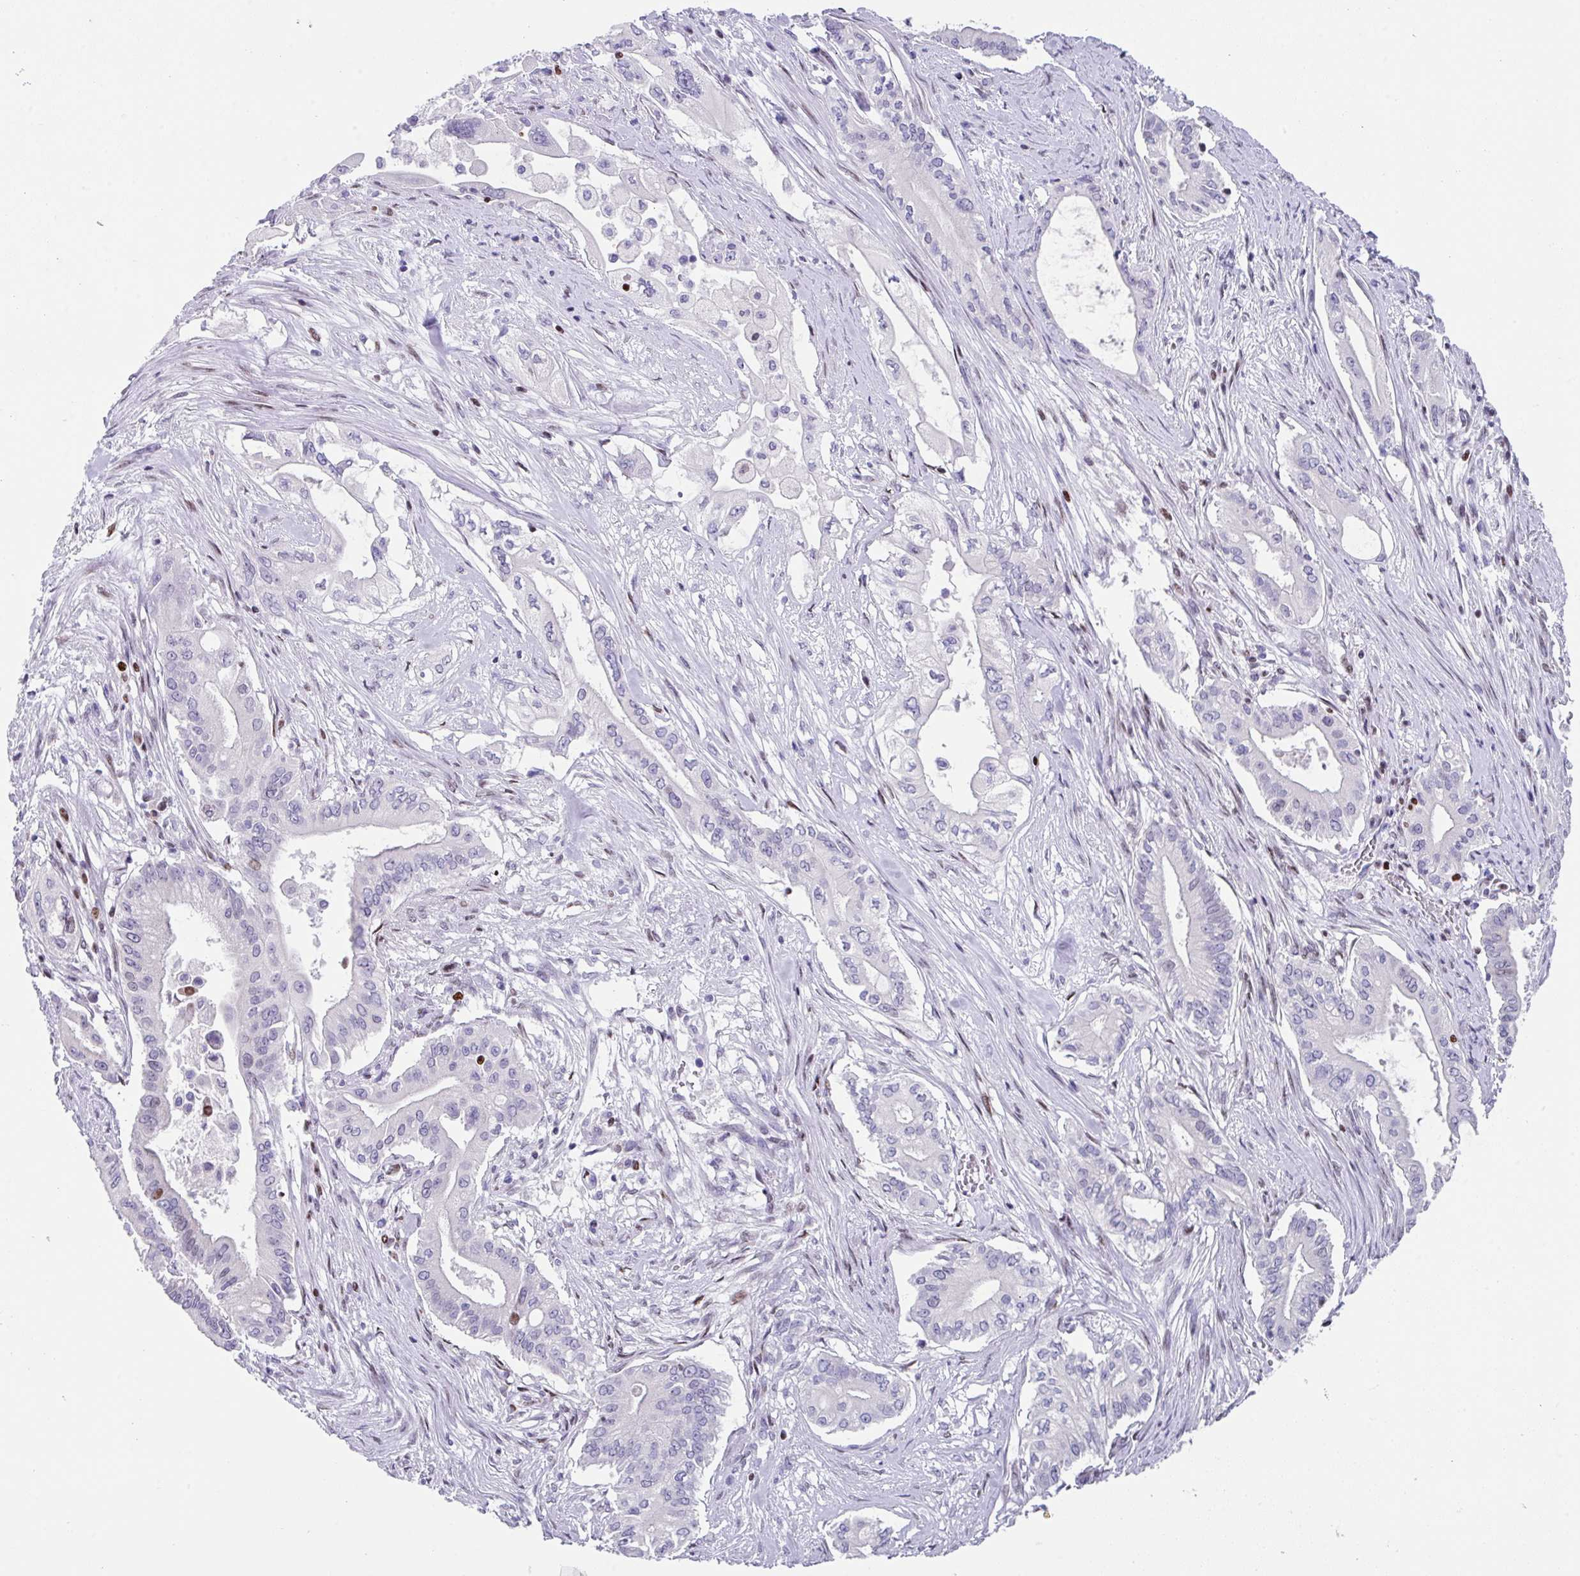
{"staining": {"intensity": "negative", "quantity": "none", "location": "none"}, "tissue": "pancreatic cancer", "cell_type": "Tumor cells", "image_type": "cancer", "snomed": [{"axis": "morphology", "description": "Adenocarcinoma, NOS"}, {"axis": "topography", "description": "Pancreas"}], "caption": "This is an immunohistochemistry histopathology image of pancreatic adenocarcinoma. There is no expression in tumor cells.", "gene": "TCF3", "patient": {"sex": "female", "age": 68}}